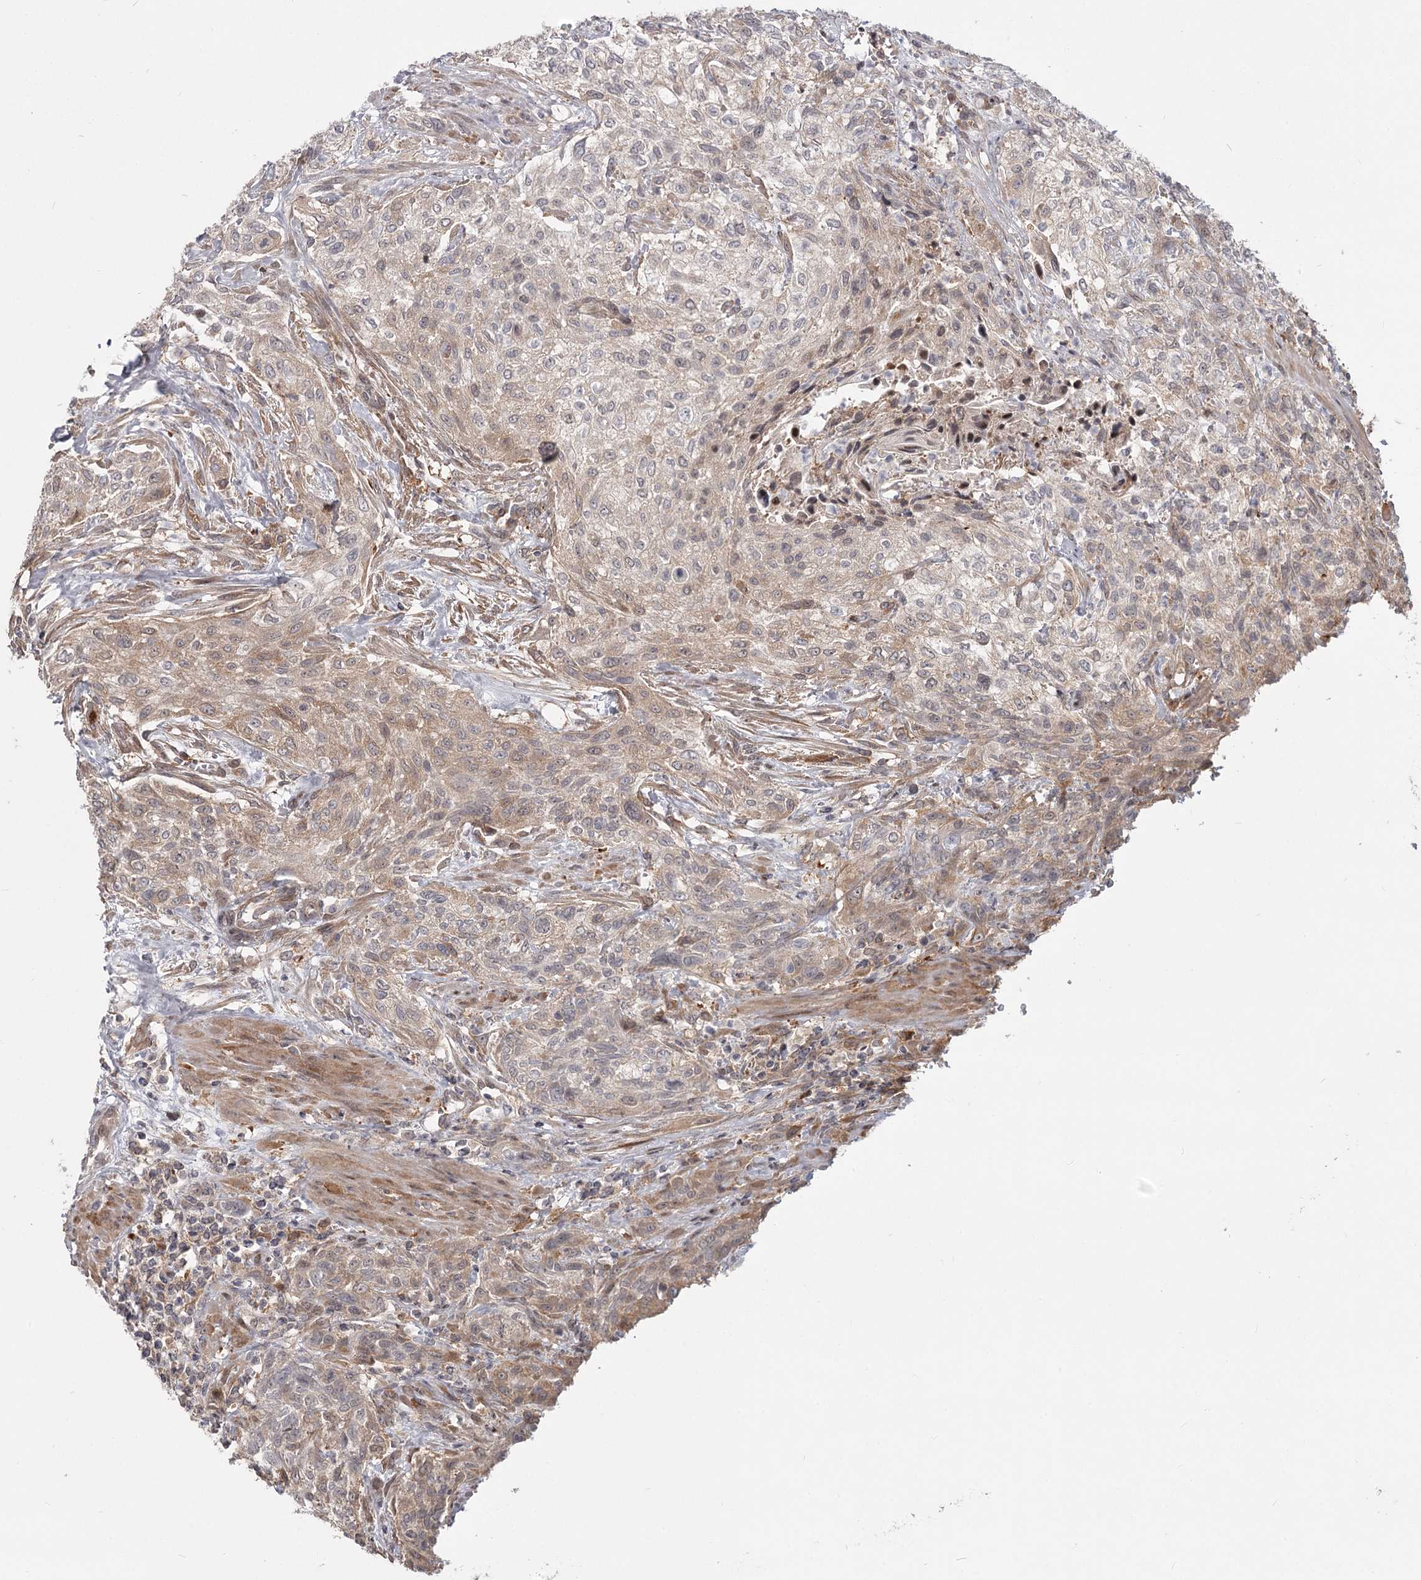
{"staining": {"intensity": "weak", "quantity": "25%-75%", "location": "cytoplasmic/membranous"}, "tissue": "urothelial cancer", "cell_type": "Tumor cells", "image_type": "cancer", "snomed": [{"axis": "morphology", "description": "Normal tissue, NOS"}, {"axis": "morphology", "description": "Urothelial carcinoma, NOS"}, {"axis": "topography", "description": "Urinary bladder"}, {"axis": "topography", "description": "Peripheral nerve tissue"}], "caption": "Protein expression analysis of urothelial cancer reveals weak cytoplasmic/membranous positivity in approximately 25%-75% of tumor cells.", "gene": "CCNG2", "patient": {"sex": "male", "age": 35}}